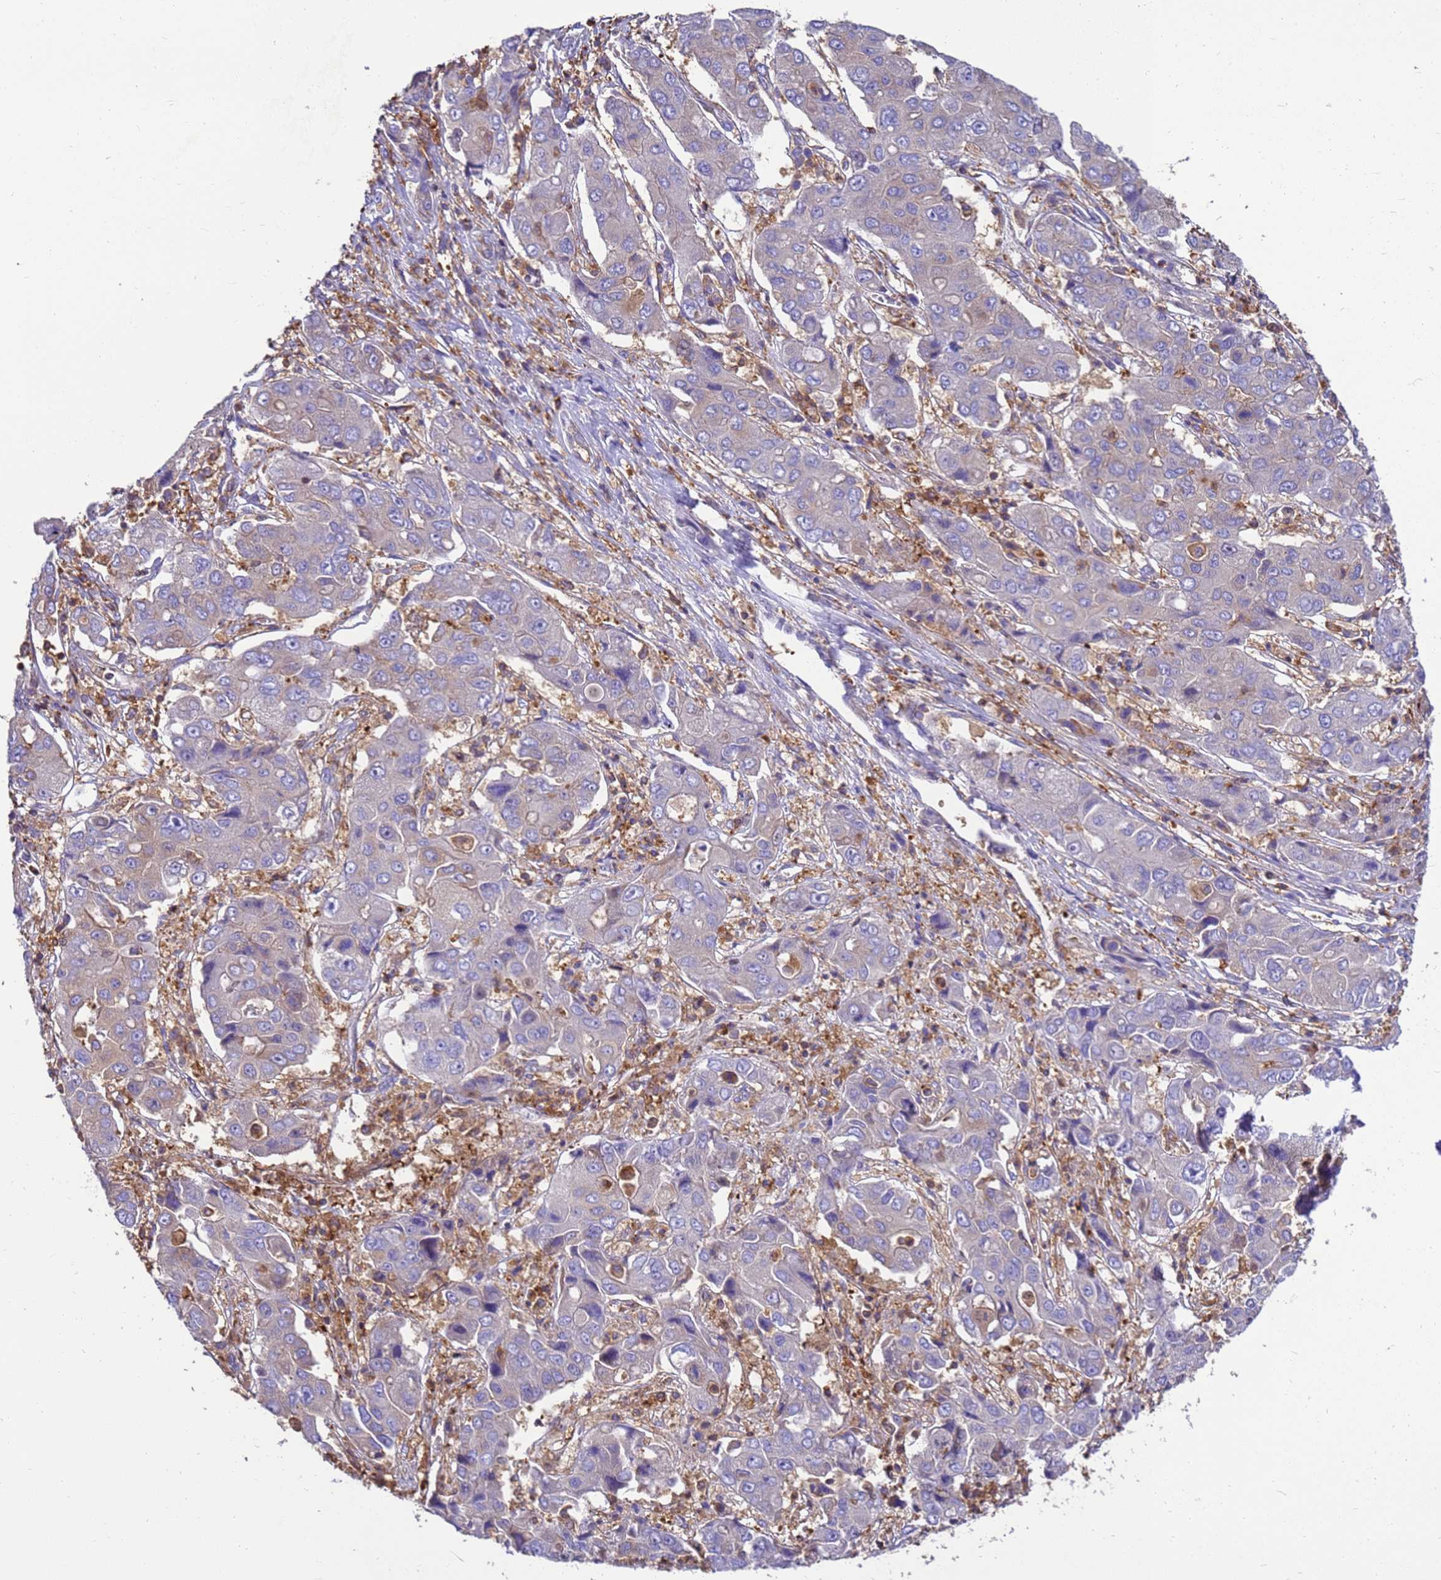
{"staining": {"intensity": "negative", "quantity": "none", "location": "none"}, "tissue": "liver cancer", "cell_type": "Tumor cells", "image_type": "cancer", "snomed": [{"axis": "morphology", "description": "Cholangiocarcinoma"}, {"axis": "topography", "description": "Liver"}], "caption": "The image reveals no staining of tumor cells in cholangiocarcinoma (liver). (Stains: DAB IHC with hematoxylin counter stain, Microscopy: brightfield microscopy at high magnification).", "gene": "ZNF235", "patient": {"sex": "male", "age": 67}}